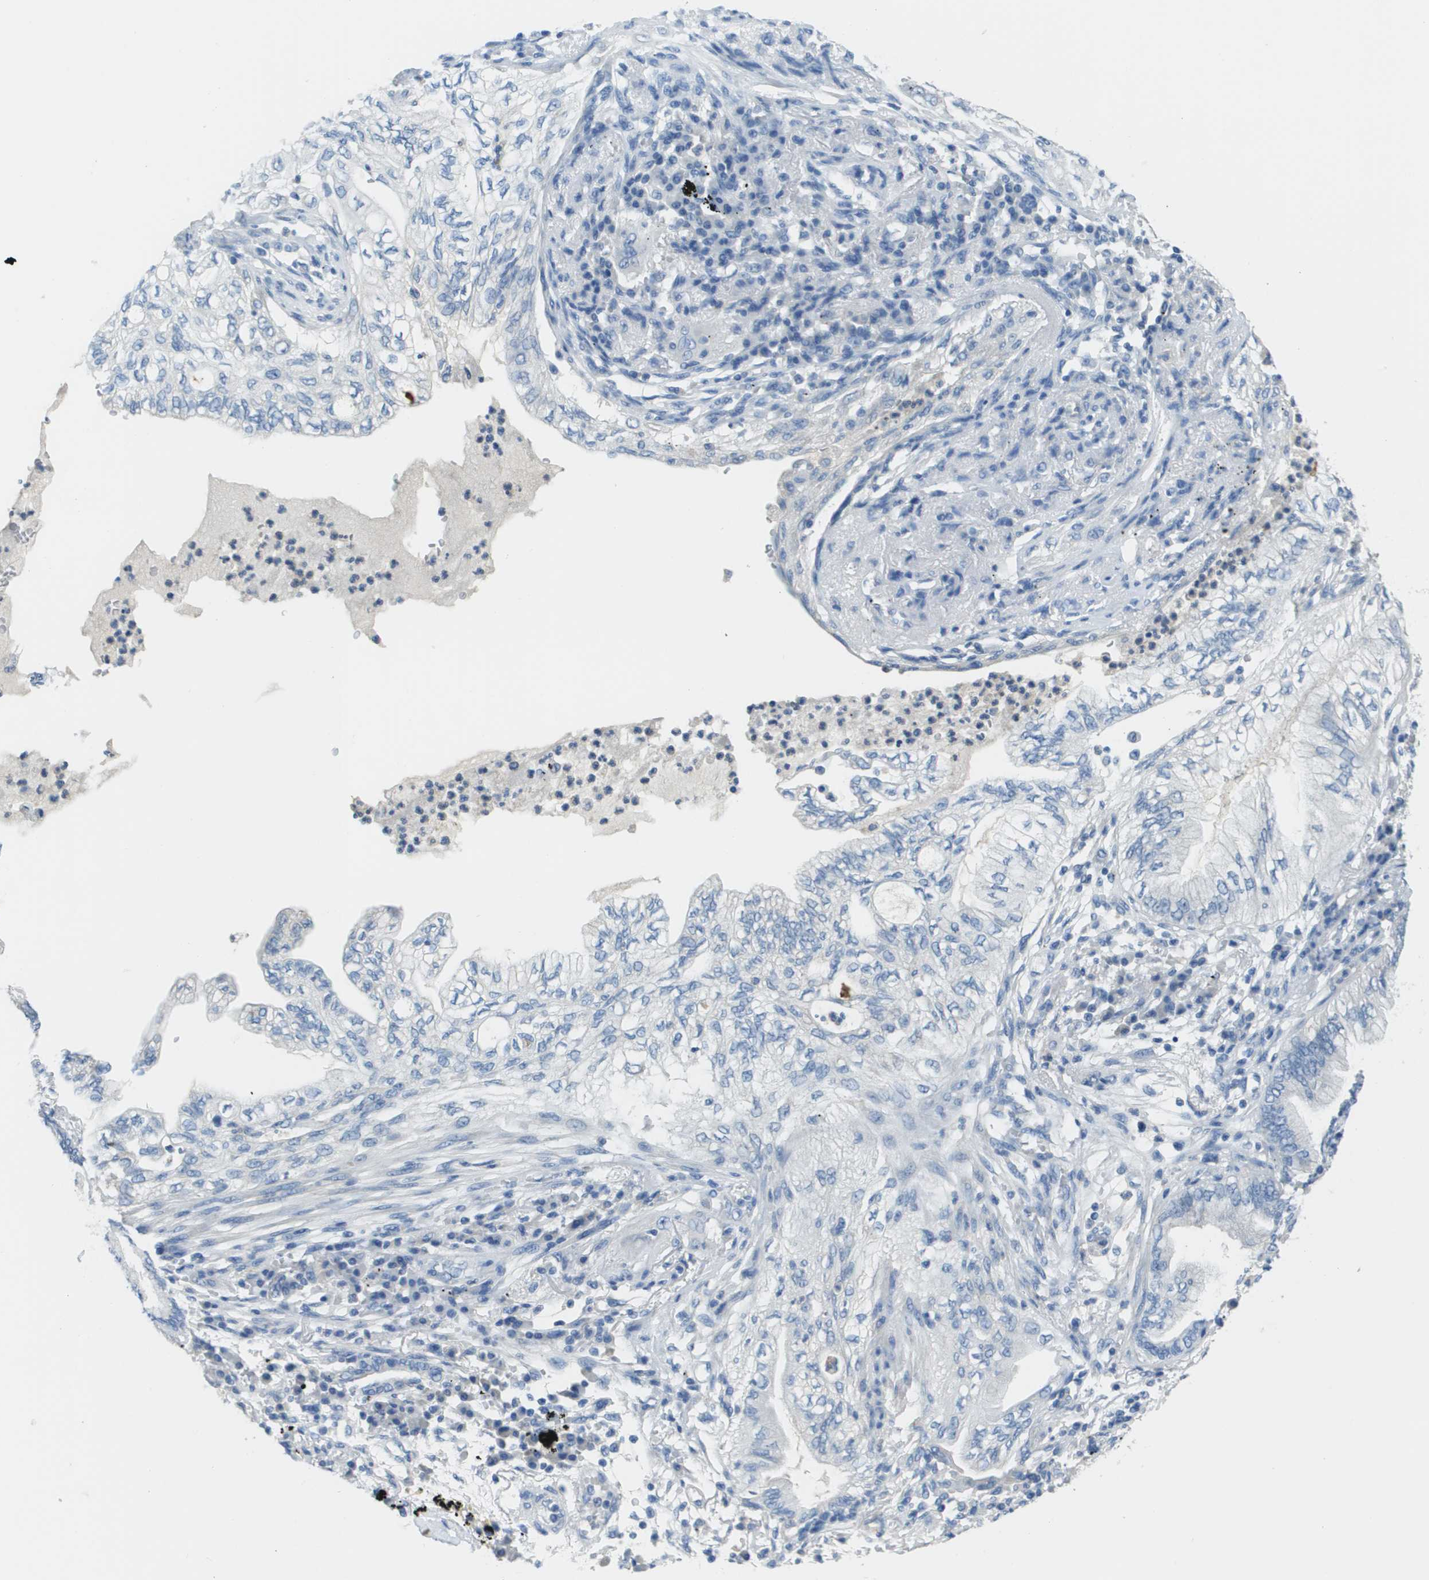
{"staining": {"intensity": "negative", "quantity": "none", "location": "none"}, "tissue": "lung cancer", "cell_type": "Tumor cells", "image_type": "cancer", "snomed": [{"axis": "morphology", "description": "Normal tissue, NOS"}, {"axis": "morphology", "description": "Adenocarcinoma, NOS"}, {"axis": "topography", "description": "Bronchus"}, {"axis": "topography", "description": "Lung"}], "caption": "The micrograph reveals no significant staining in tumor cells of adenocarcinoma (lung). (Brightfield microscopy of DAB IHC at high magnification).", "gene": "PTGDR2", "patient": {"sex": "female", "age": 70}}